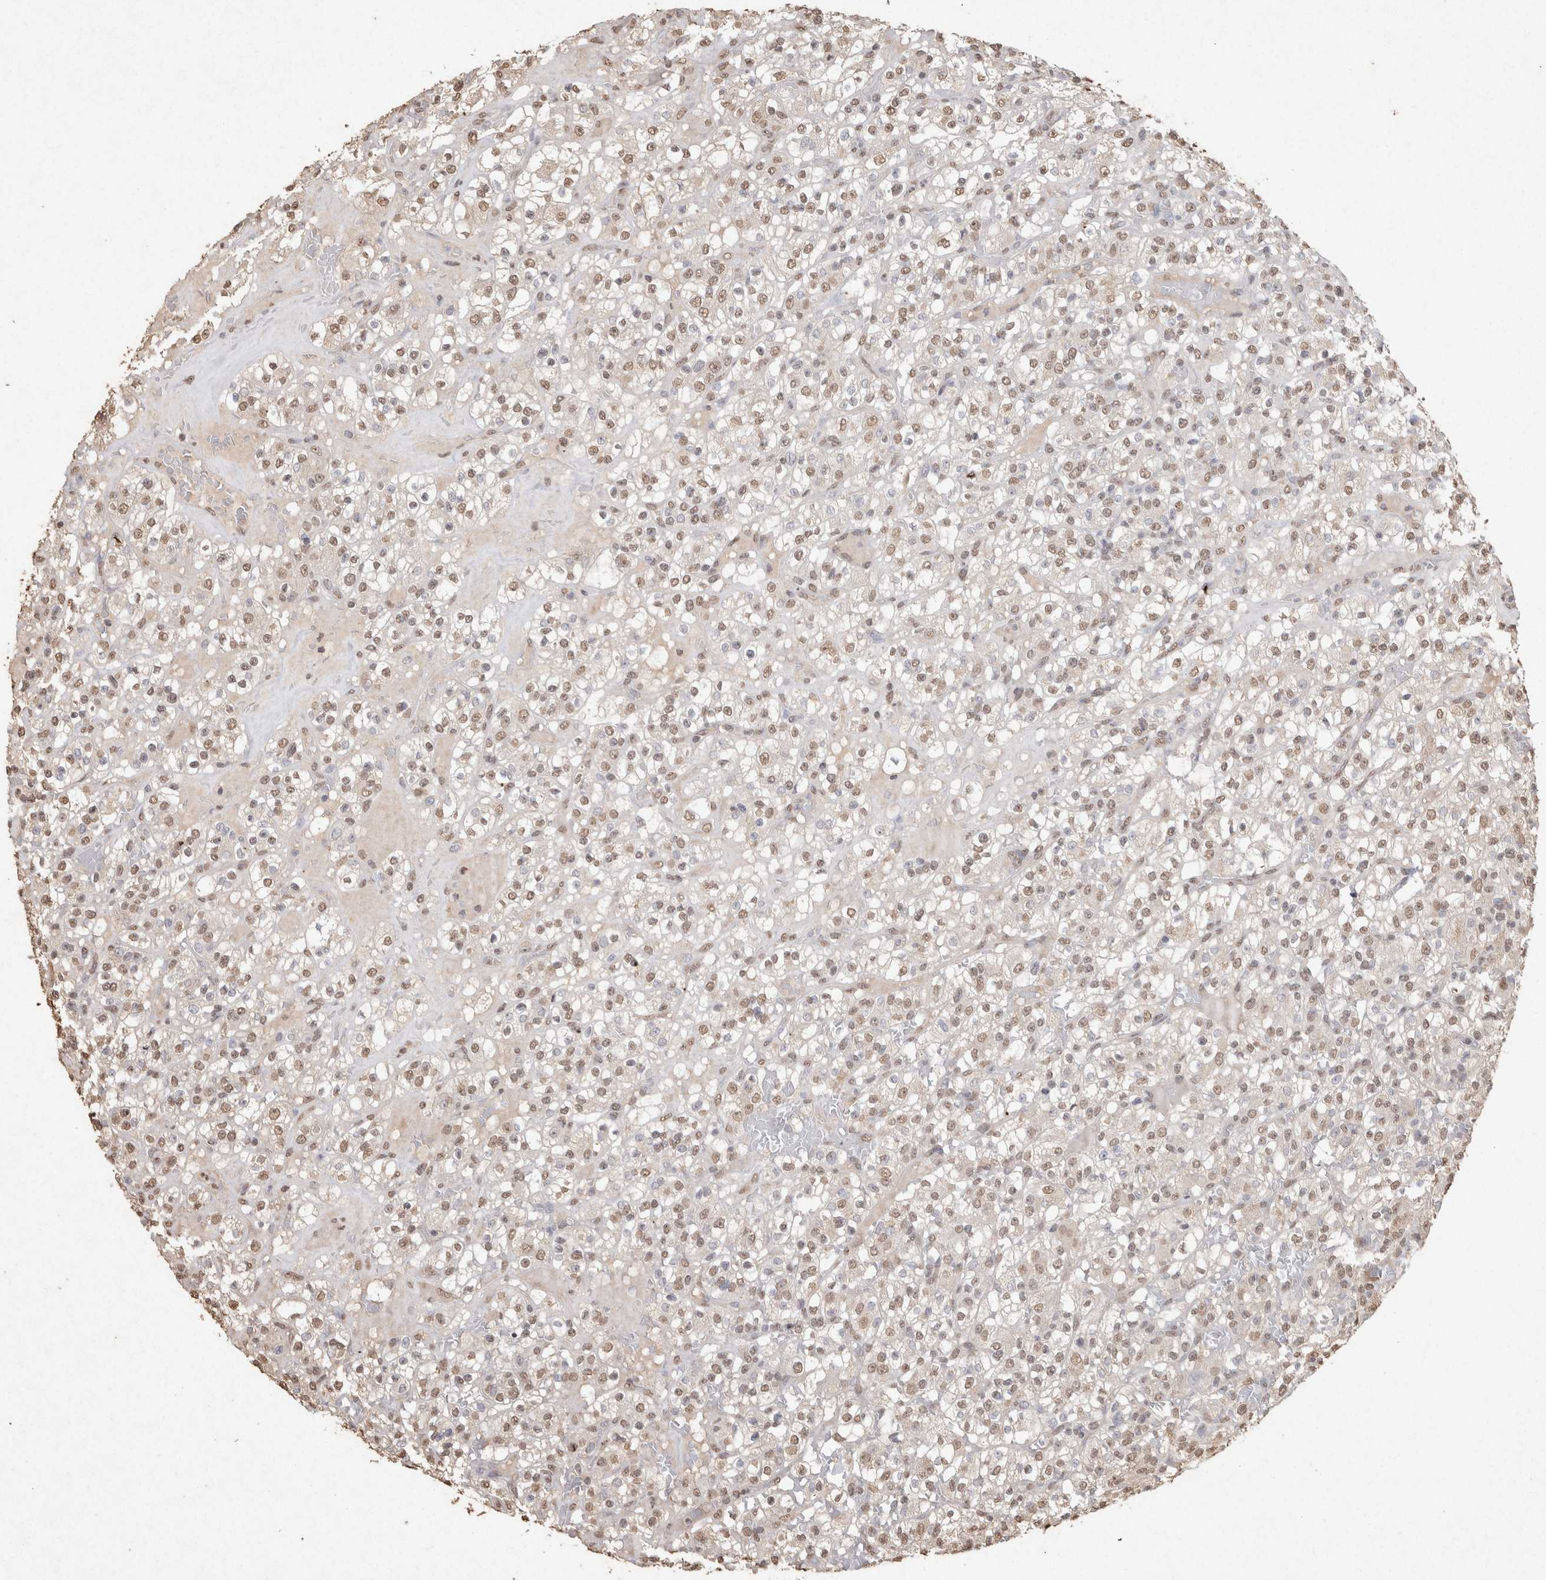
{"staining": {"intensity": "weak", "quantity": ">75%", "location": "nuclear"}, "tissue": "renal cancer", "cell_type": "Tumor cells", "image_type": "cancer", "snomed": [{"axis": "morphology", "description": "Normal tissue, NOS"}, {"axis": "morphology", "description": "Adenocarcinoma, NOS"}, {"axis": "topography", "description": "Kidney"}], "caption": "Immunohistochemistry micrograph of neoplastic tissue: human renal adenocarcinoma stained using immunohistochemistry (IHC) shows low levels of weak protein expression localized specifically in the nuclear of tumor cells, appearing as a nuclear brown color.", "gene": "MLX", "patient": {"sex": "female", "age": 72}}